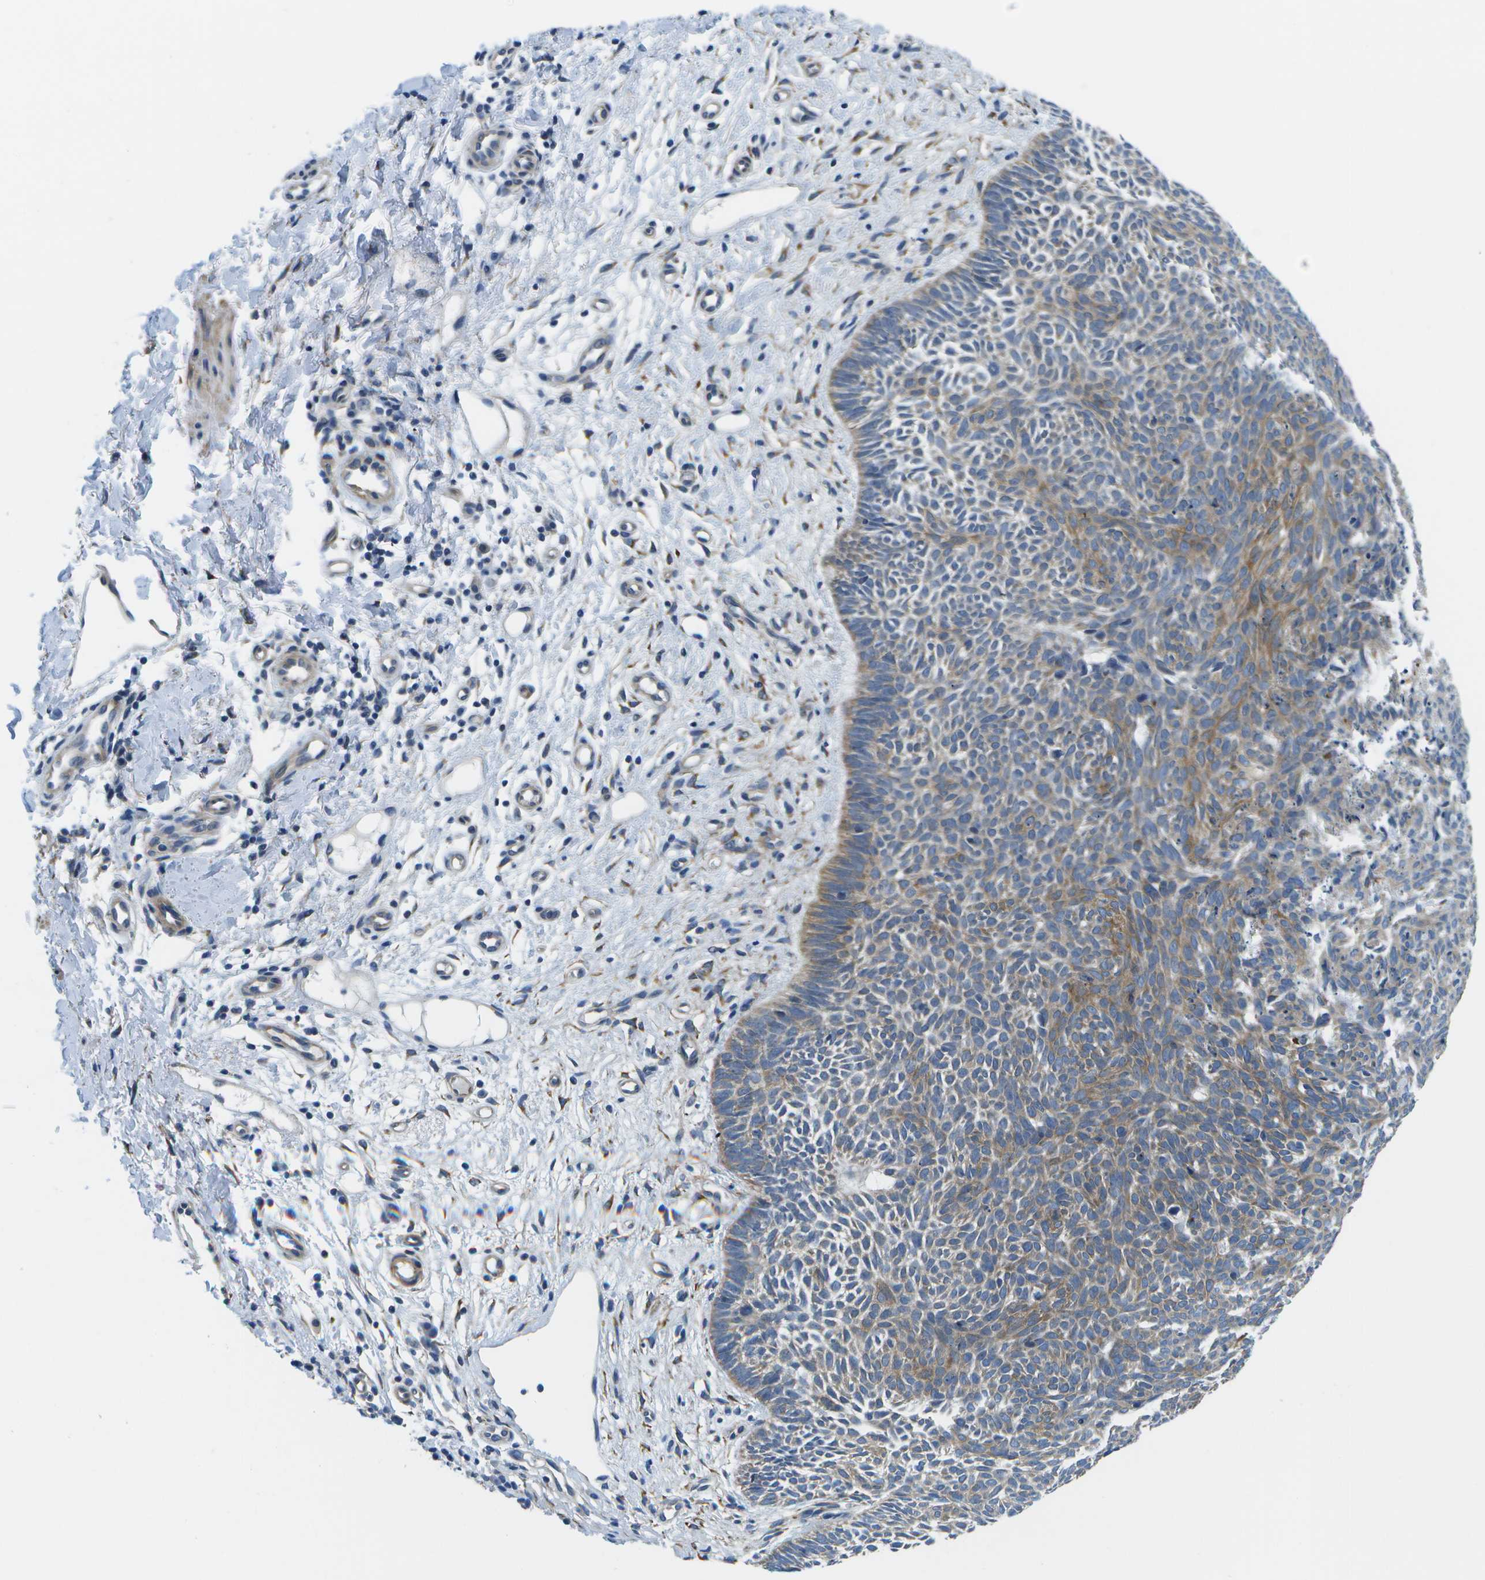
{"staining": {"intensity": "weak", "quantity": ">75%", "location": "cytoplasmic/membranous"}, "tissue": "skin cancer", "cell_type": "Tumor cells", "image_type": "cancer", "snomed": [{"axis": "morphology", "description": "Basal cell carcinoma"}, {"axis": "topography", "description": "Skin"}], "caption": "Immunohistochemical staining of skin cancer shows low levels of weak cytoplasmic/membranous staining in approximately >75% of tumor cells.", "gene": "P3H1", "patient": {"sex": "male", "age": 60}}